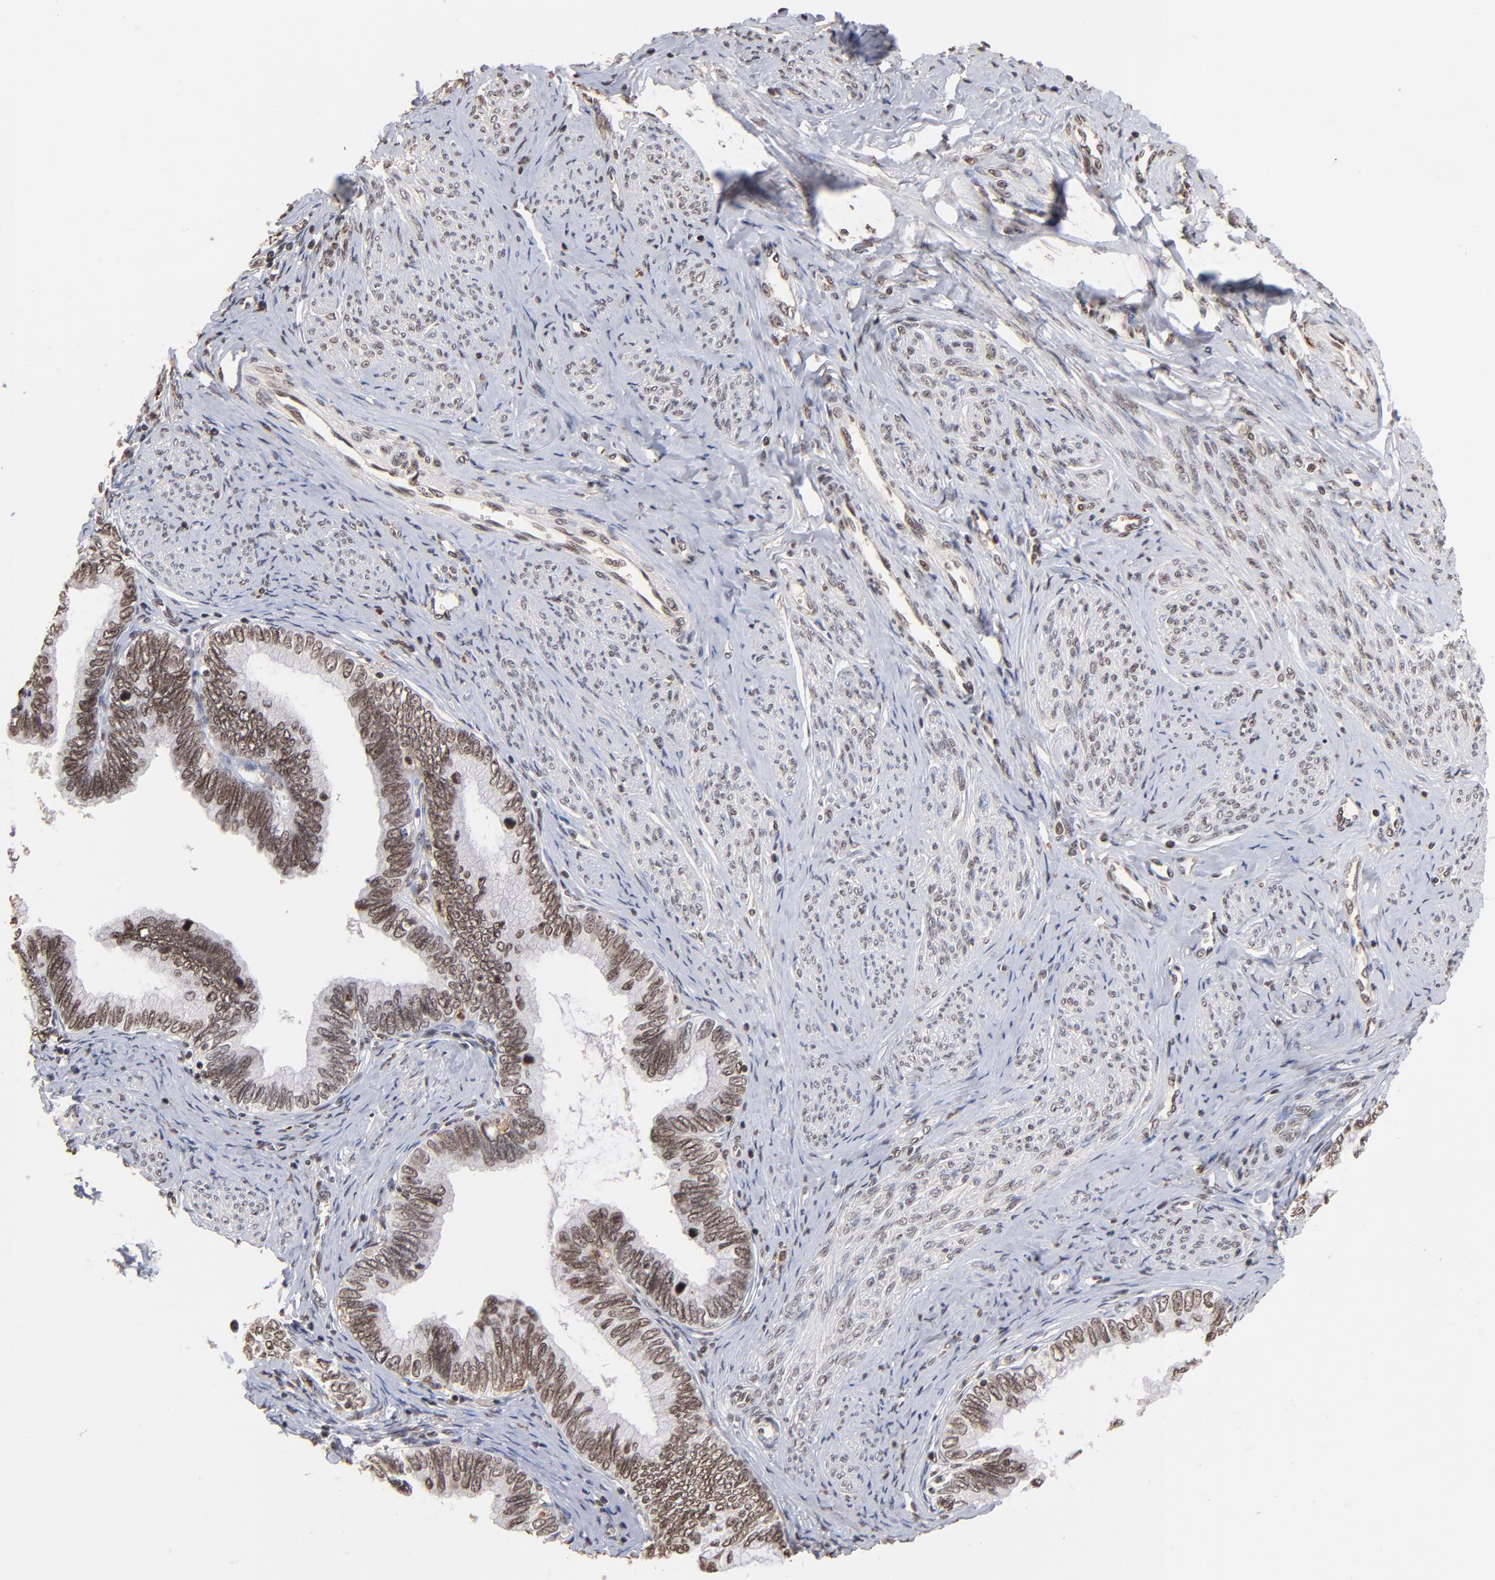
{"staining": {"intensity": "moderate", "quantity": ">75%", "location": "cytoplasmic/membranous,nuclear"}, "tissue": "cervical cancer", "cell_type": "Tumor cells", "image_type": "cancer", "snomed": [{"axis": "morphology", "description": "Adenocarcinoma, NOS"}, {"axis": "topography", "description": "Cervix"}], "caption": "This micrograph shows cervical adenocarcinoma stained with immunohistochemistry to label a protein in brown. The cytoplasmic/membranous and nuclear of tumor cells show moderate positivity for the protein. Nuclei are counter-stained blue.", "gene": "ZNF146", "patient": {"sex": "female", "age": 49}}